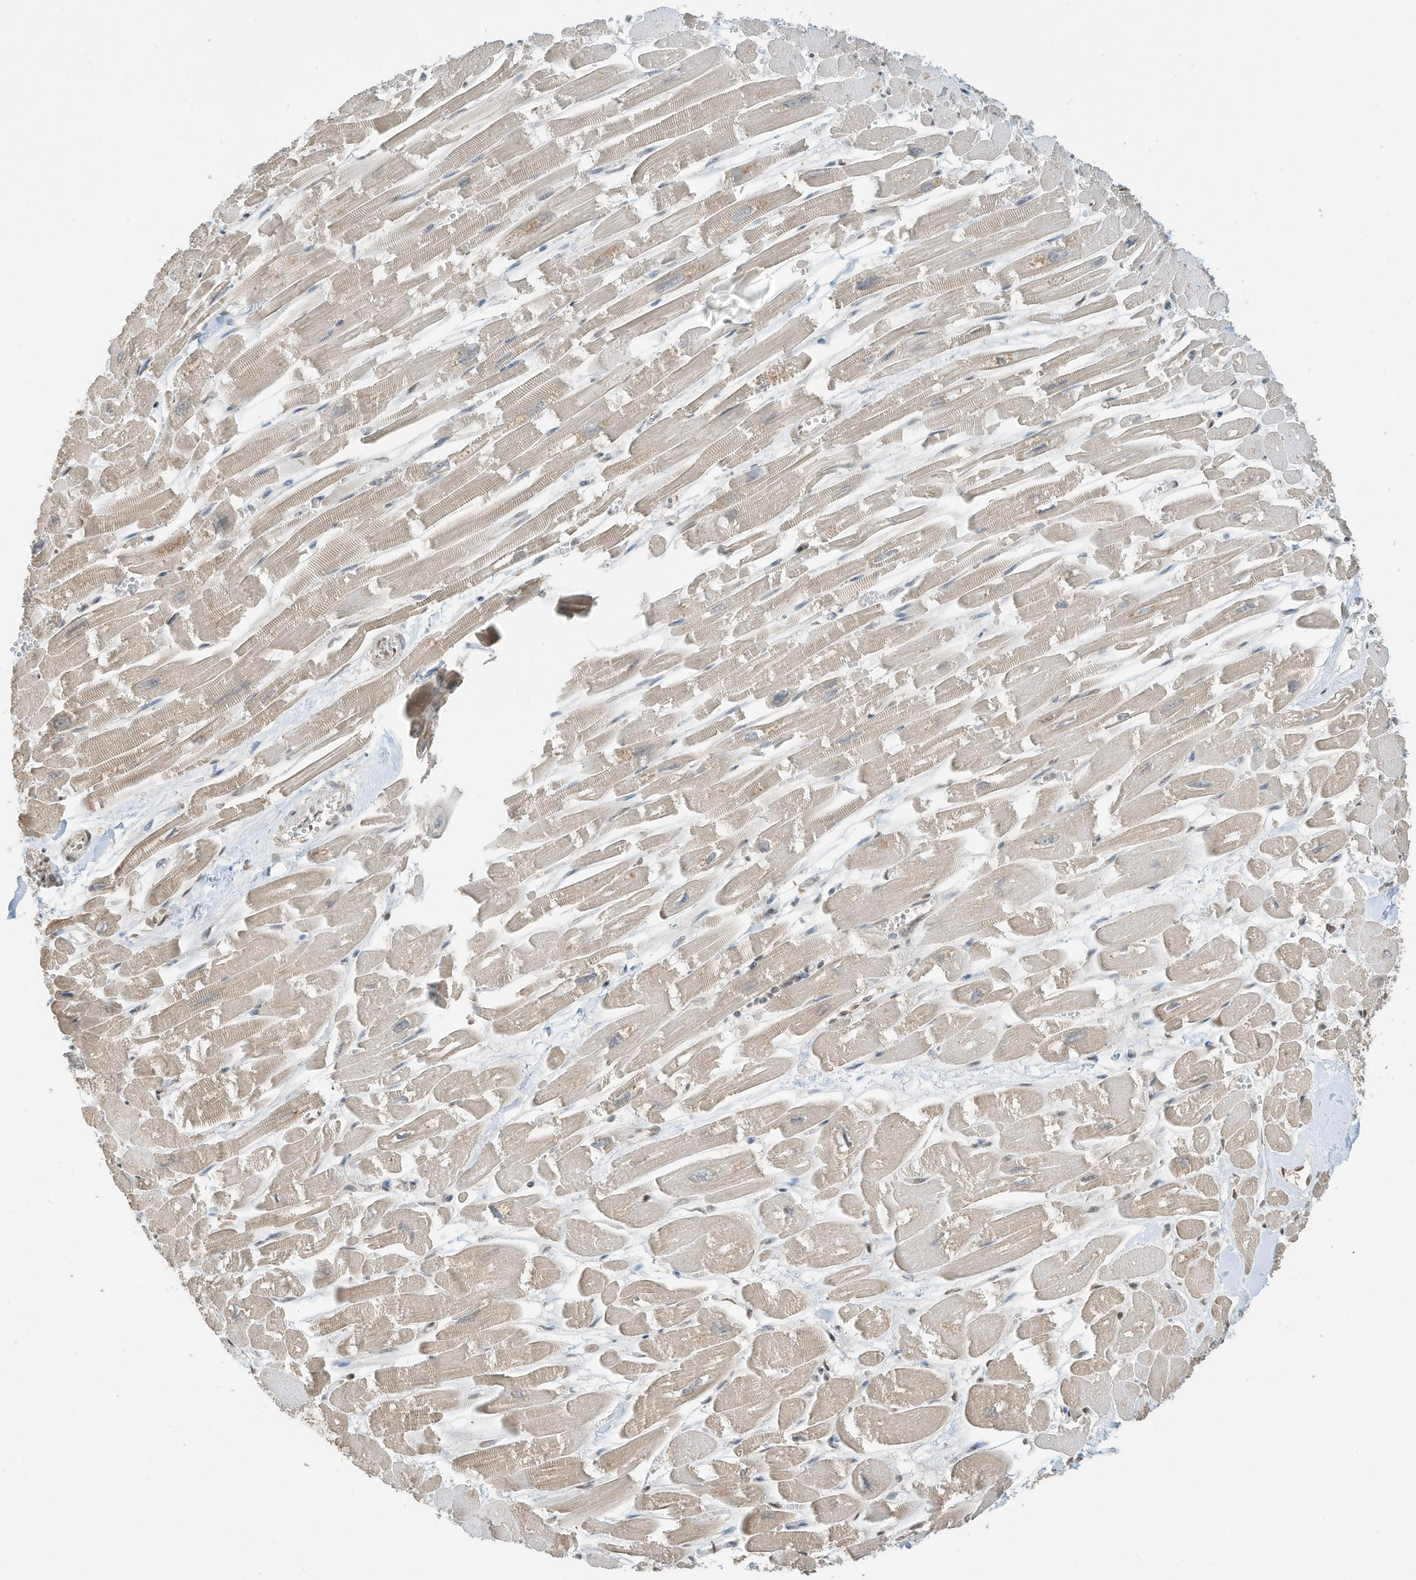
{"staining": {"intensity": "negative", "quantity": "none", "location": "none"}, "tissue": "heart muscle", "cell_type": "Cardiomyocytes", "image_type": "normal", "snomed": [{"axis": "morphology", "description": "Normal tissue, NOS"}, {"axis": "topography", "description": "Heart"}], "caption": "IHC micrograph of benign heart muscle: human heart muscle stained with DAB demonstrates no significant protein staining in cardiomyocytes.", "gene": "ZNF195", "patient": {"sex": "male", "age": 54}}